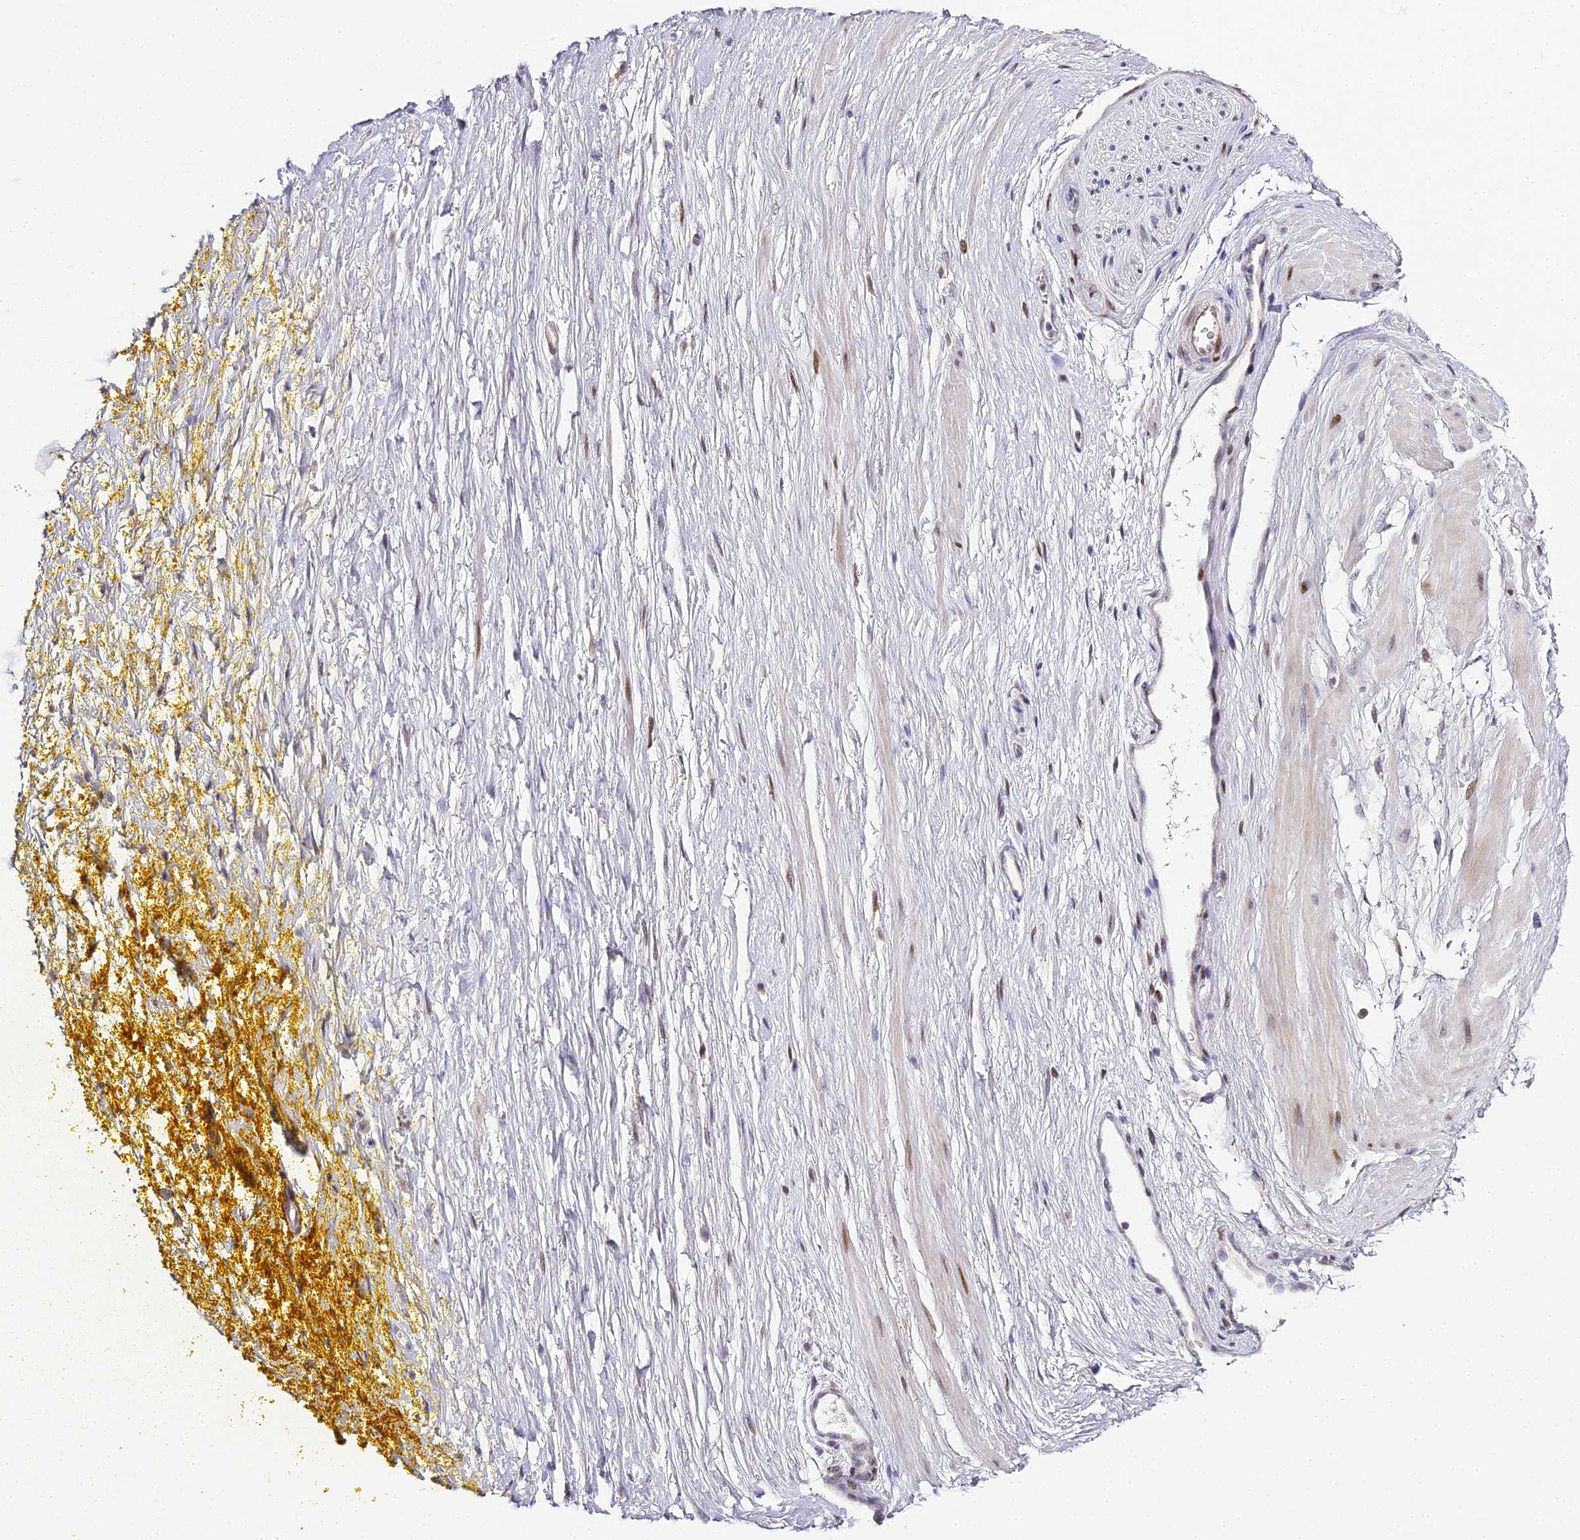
{"staining": {"intensity": "negative", "quantity": "none", "location": "none"}, "tissue": "adipose tissue", "cell_type": "Adipocytes", "image_type": "normal", "snomed": [{"axis": "morphology", "description": "Normal tissue, NOS"}, {"axis": "morphology", "description": "Adenocarcinoma, Low grade"}, {"axis": "topography", "description": "Prostate"}, {"axis": "topography", "description": "Peripheral nerve tissue"}], "caption": "This photomicrograph is of benign adipose tissue stained with IHC to label a protein in brown with the nuclei are counter-stained blue. There is no positivity in adipocytes. The staining was performed using DAB to visualize the protein expression in brown, while the nuclei were stained in blue with hematoxylin (Magnification: 20x).", "gene": "SERP1", "patient": {"sex": "male", "age": 63}}